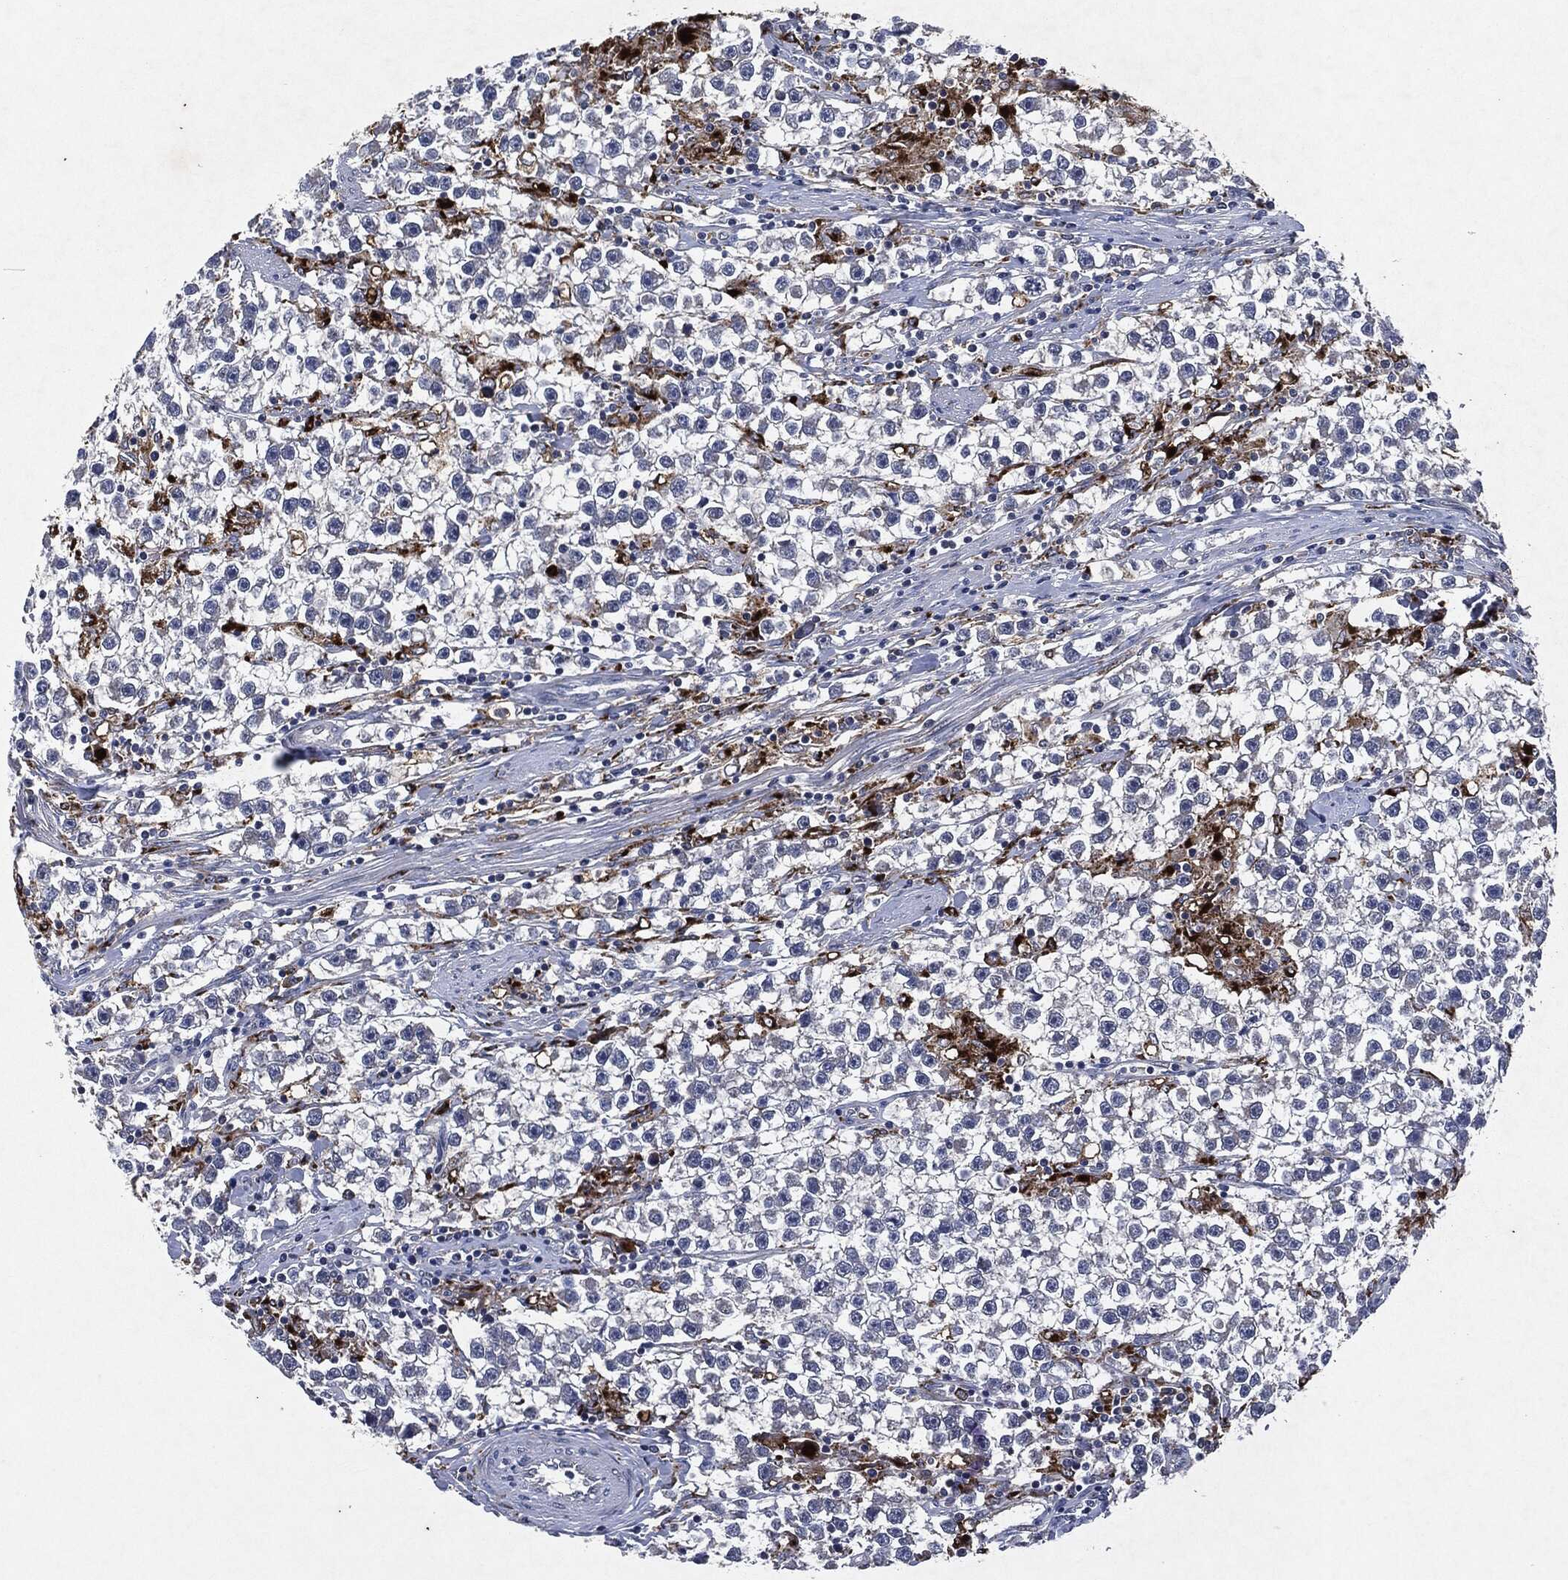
{"staining": {"intensity": "negative", "quantity": "none", "location": "none"}, "tissue": "testis cancer", "cell_type": "Tumor cells", "image_type": "cancer", "snomed": [{"axis": "morphology", "description": "Seminoma, NOS"}, {"axis": "topography", "description": "Testis"}], "caption": "Immunohistochemical staining of testis cancer reveals no significant staining in tumor cells. (Stains: DAB immunohistochemistry with hematoxylin counter stain, Microscopy: brightfield microscopy at high magnification).", "gene": "SLC31A2", "patient": {"sex": "male", "age": 59}}